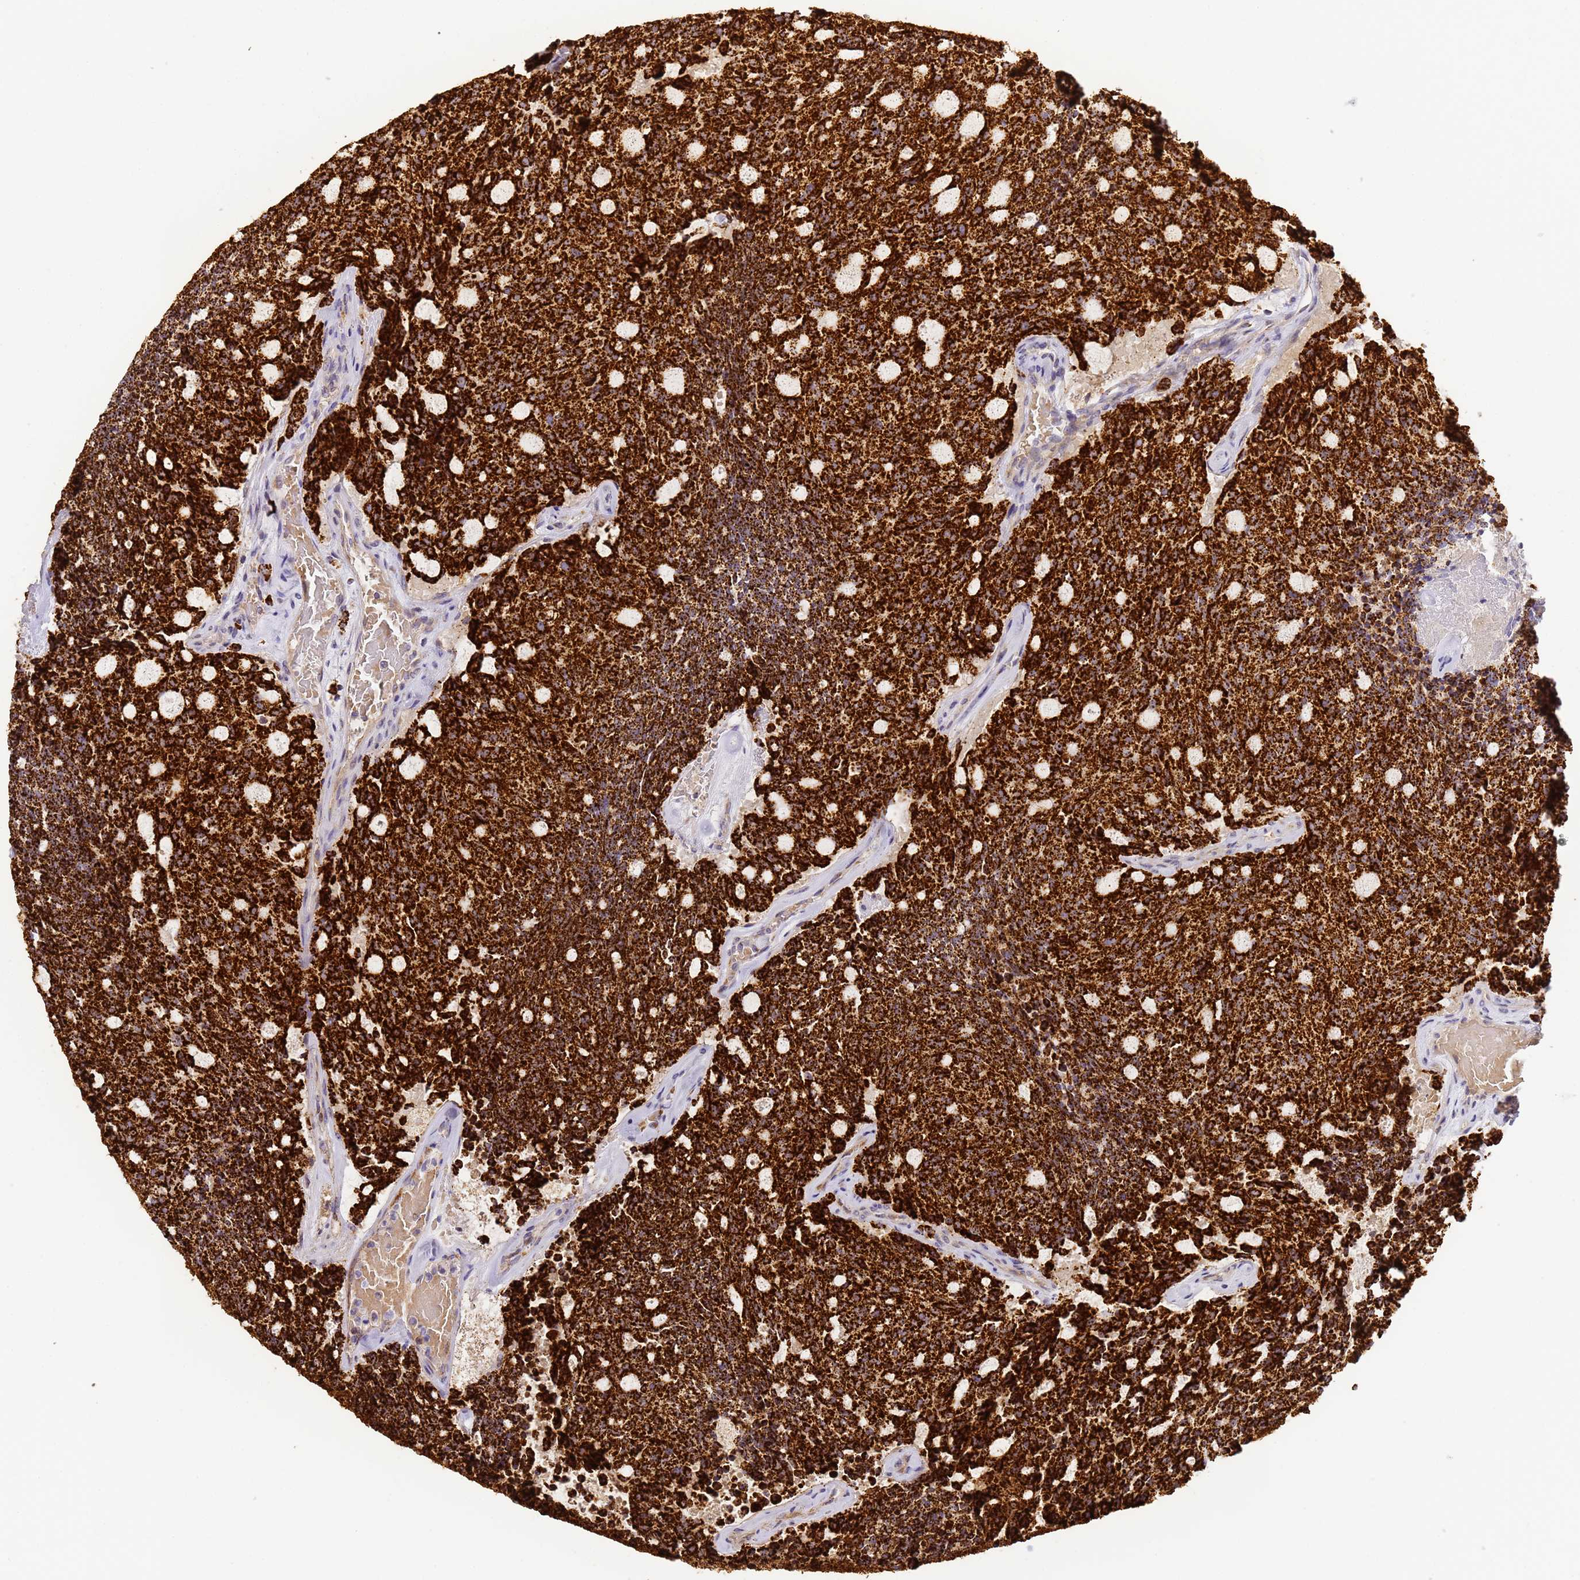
{"staining": {"intensity": "strong", "quantity": ">75%", "location": "cytoplasmic/membranous"}, "tissue": "carcinoid", "cell_type": "Tumor cells", "image_type": "cancer", "snomed": [{"axis": "morphology", "description": "Carcinoid, malignant, NOS"}, {"axis": "topography", "description": "Pancreas"}], "caption": "High-magnification brightfield microscopy of carcinoid stained with DAB (brown) and counterstained with hematoxylin (blue). tumor cells exhibit strong cytoplasmic/membranous staining is seen in approximately>75% of cells.", "gene": "FRG2C", "patient": {"sex": "female", "age": 54}}